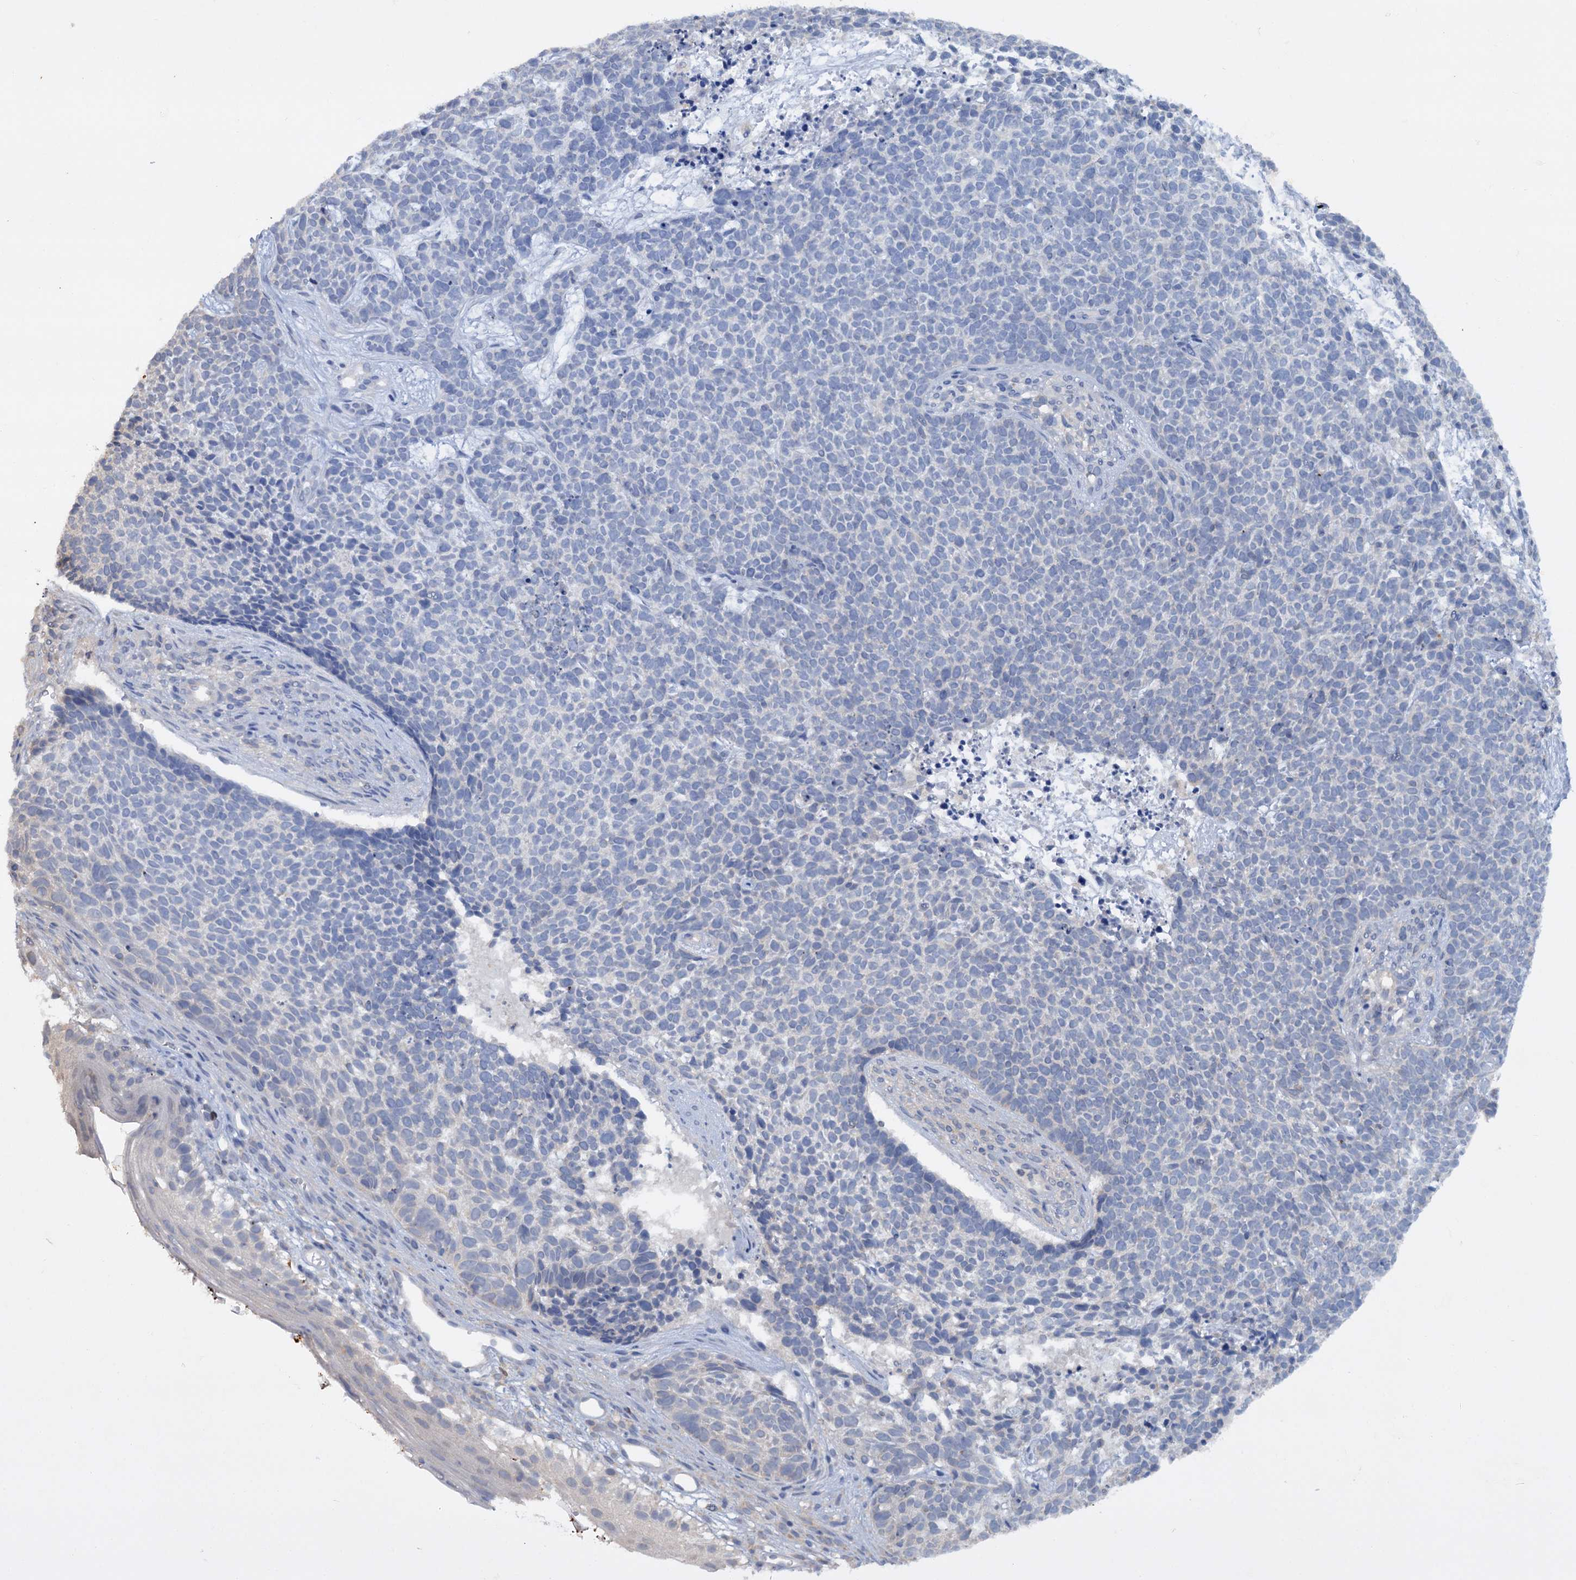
{"staining": {"intensity": "negative", "quantity": "none", "location": "none"}, "tissue": "skin cancer", "cell_type": "Tumor cells", "image_type": "cancer", "snomed": [{"axis": "morphology", "description": "Basal cell carcinoma"}, {"axis": "topography", "description": "Skin"}], "caption": "Immunohistochemistry of human skin cancer (basal cell carcinoma) displays no expression in tumor cells. The staining was performed using DAB to visualize the protein expression in brown, while the nuclei were stained in blue with hematoxylin (Magnification: 20x).", "gene": "ETFBKMT", "patient": {"sex": "female", "age": 84}}